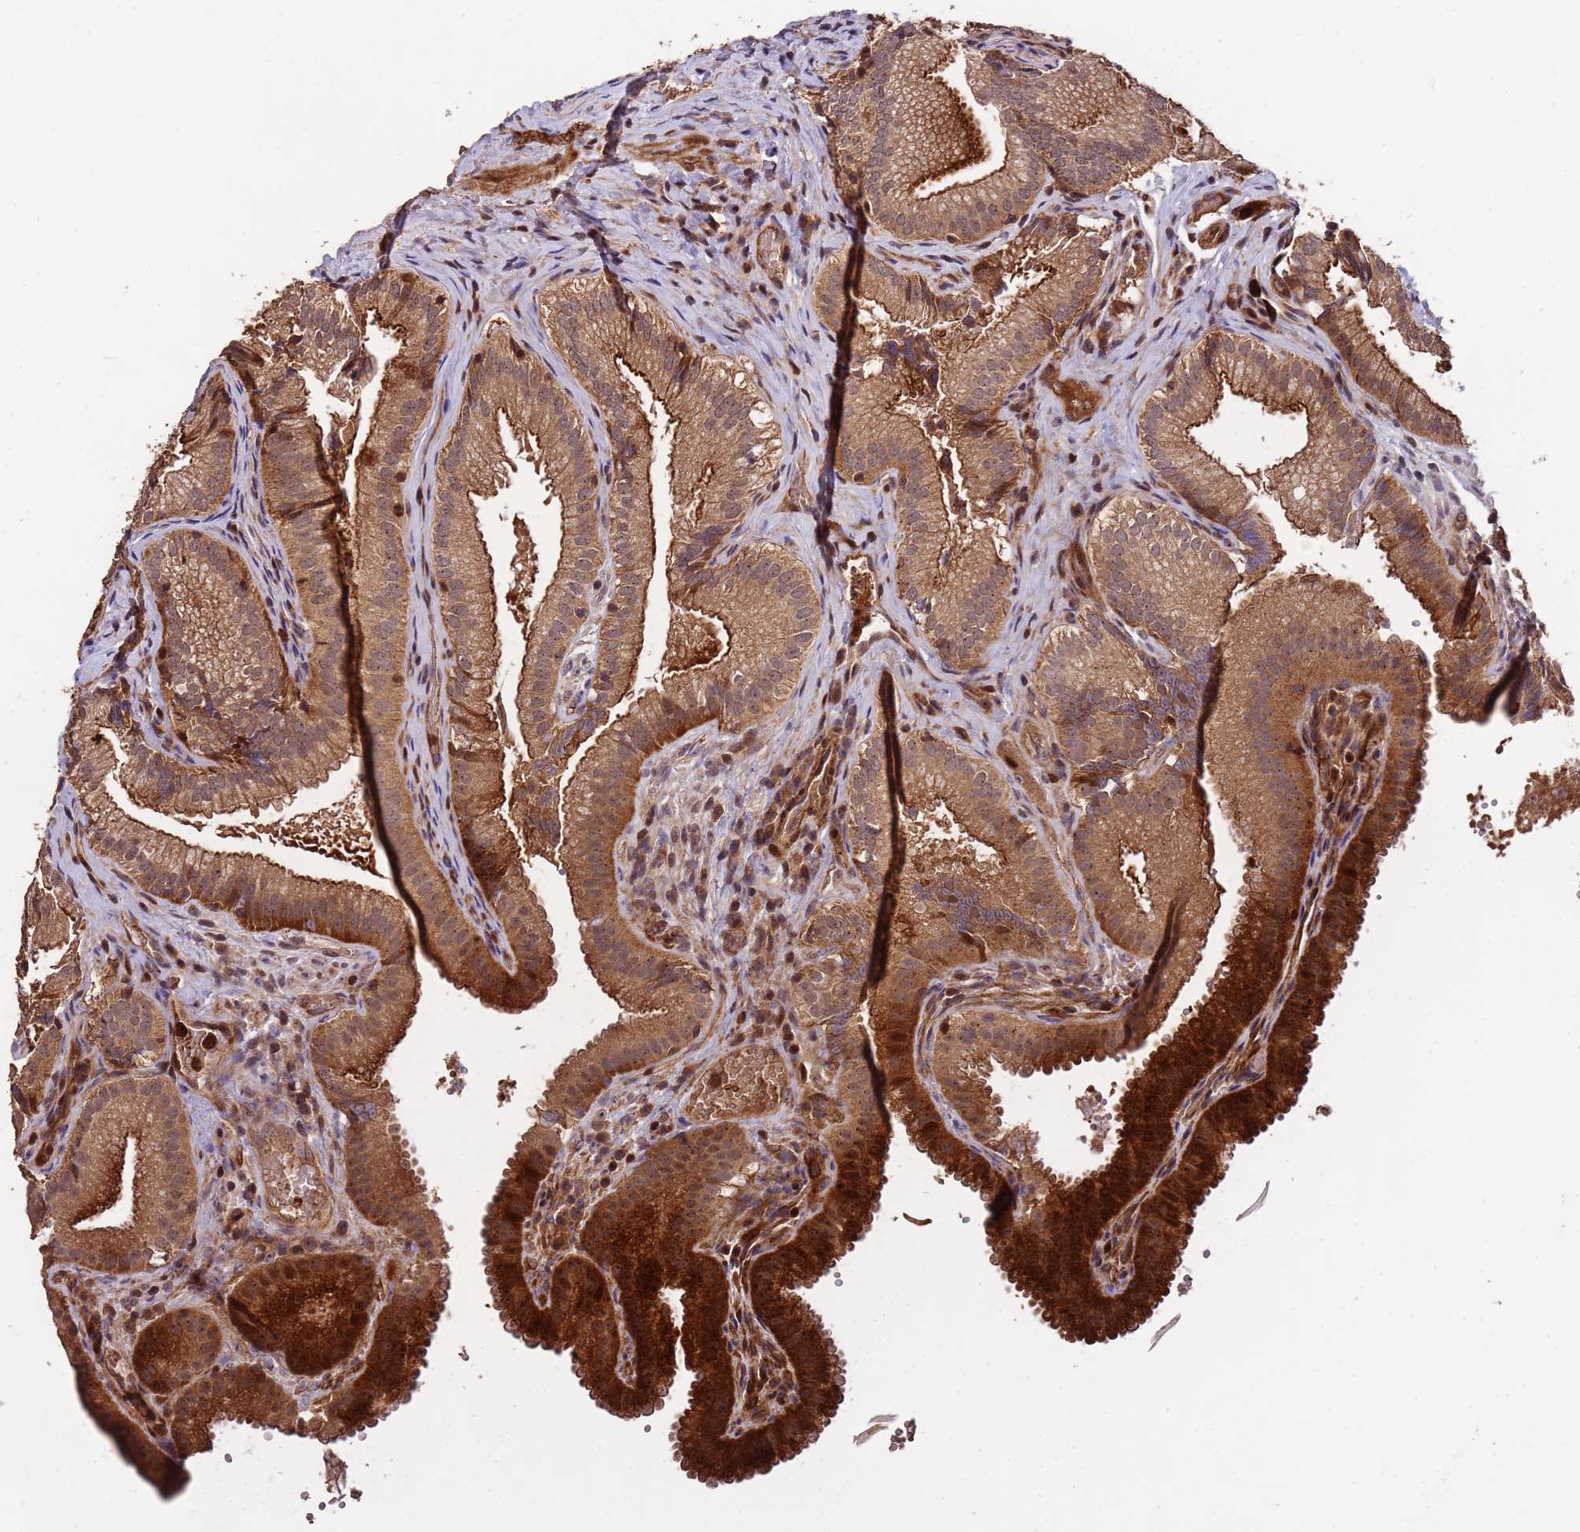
{"staining": {"intensity": "strong", "quantity": ">75%", "location": "cytoplasmic/membranous"}, "tissue": "gallbladder", "cell_type": "Glandular cells", "image_type": "normal", "snomed": [{"axis": "morphology", "description": "Normal tissue, NOS"}, {"axis": "topography", "description": "Gallbladder"}], "caption": "Strong cytoplasmic/membranous protein positivity is seen in approximately >75% of glandular cells in gallbladder.", "gene": "CCDC184", "patient": {"sex": "female", "age": 30}}